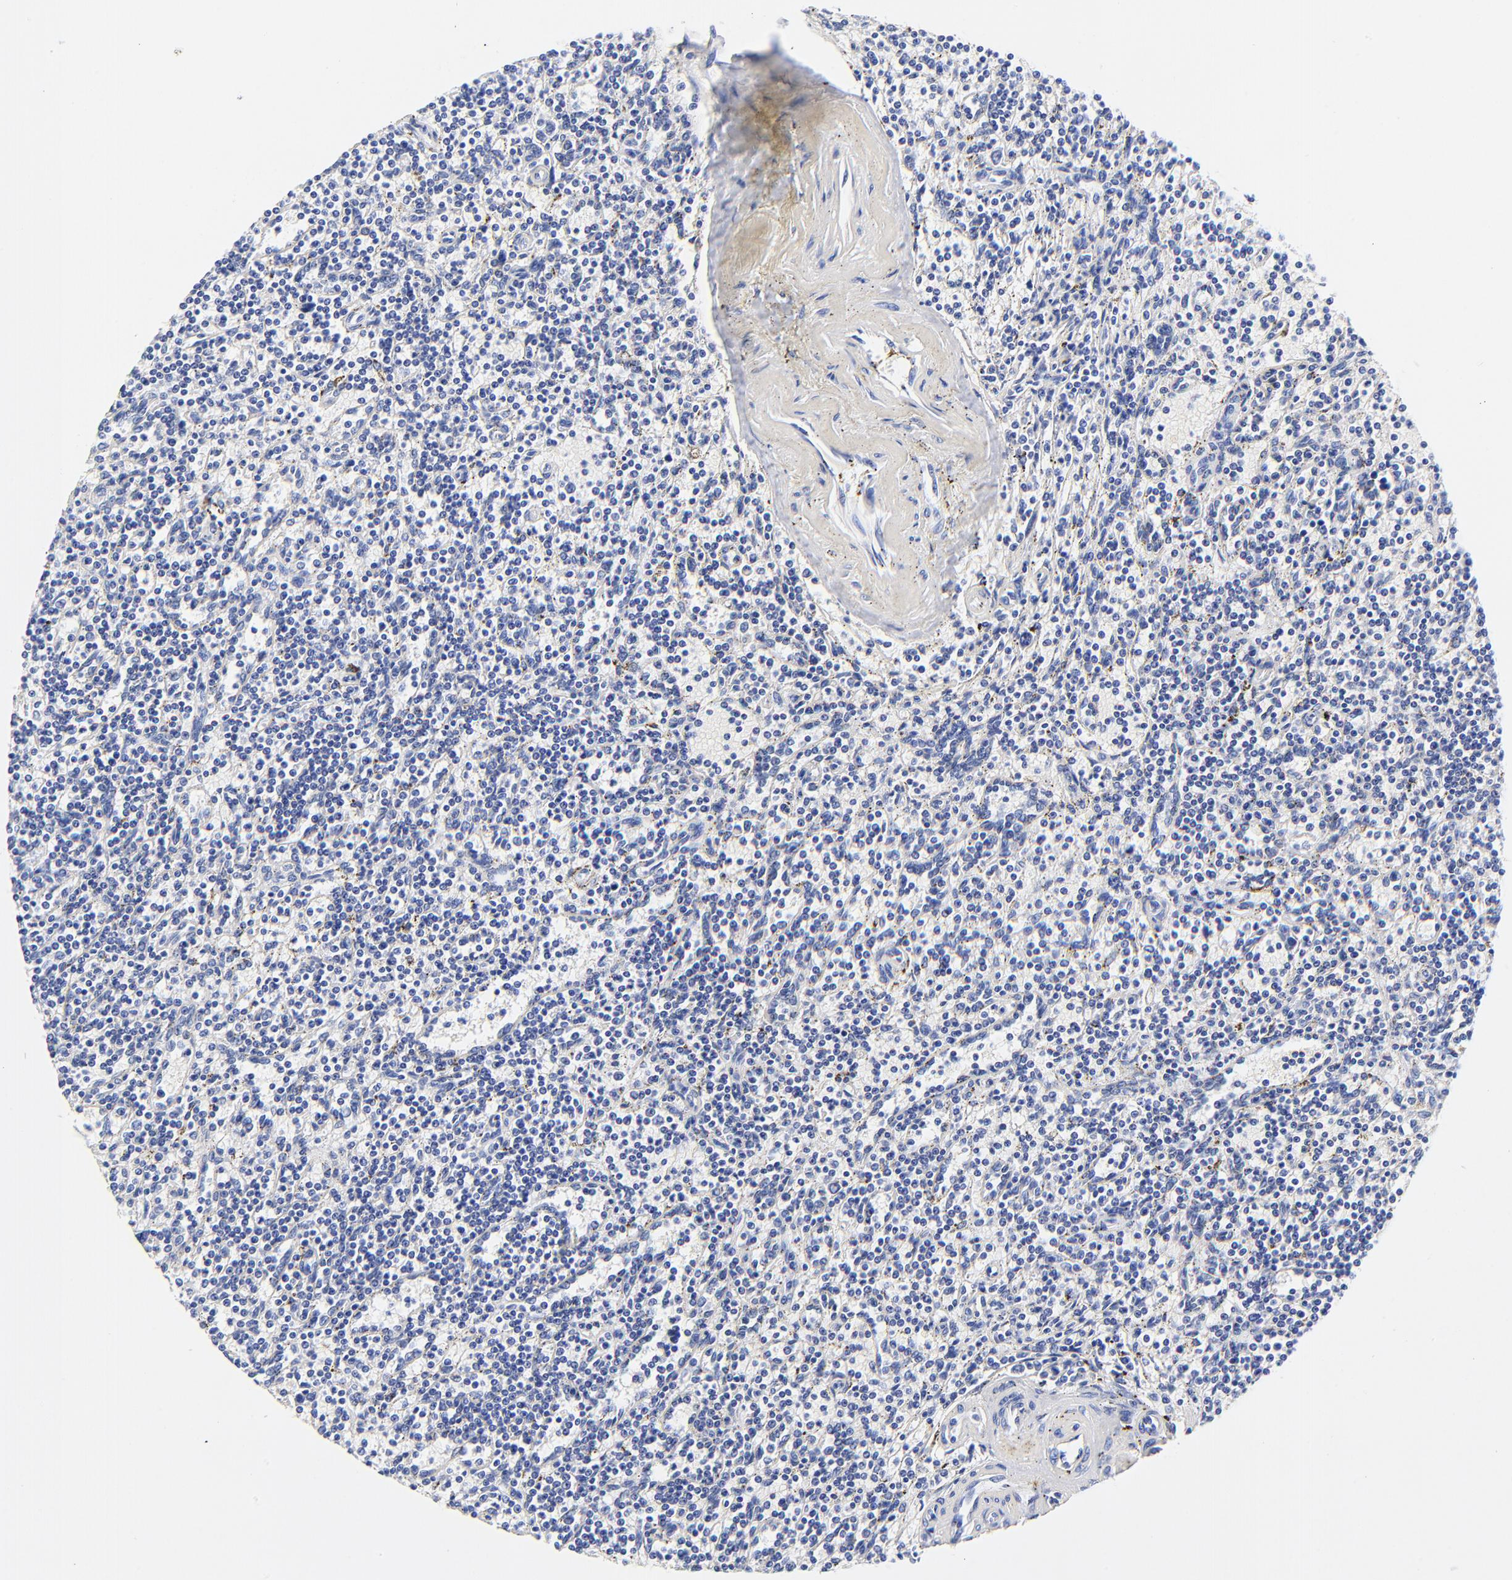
{"staining": {"intensity": "negative", "quantity": "none", "location": "none"}, "tissue": "lymphoma", "cell_type": "Tumor cells", "image_type": "cancer", "snomed": [{"axis": "morphology", "description": "Malignant lymphoma, non-Hodgkin's type, Low grade"}, {"axis": "topography", "description": "Spleen"}], "caption": "The immunohistochemistry (IHC) photomicrograph has no significant positivity in tumor cells of lymphoma tissue.", "gene": "HORMAD2", "patient": {"sex": "male", "age": 73}}